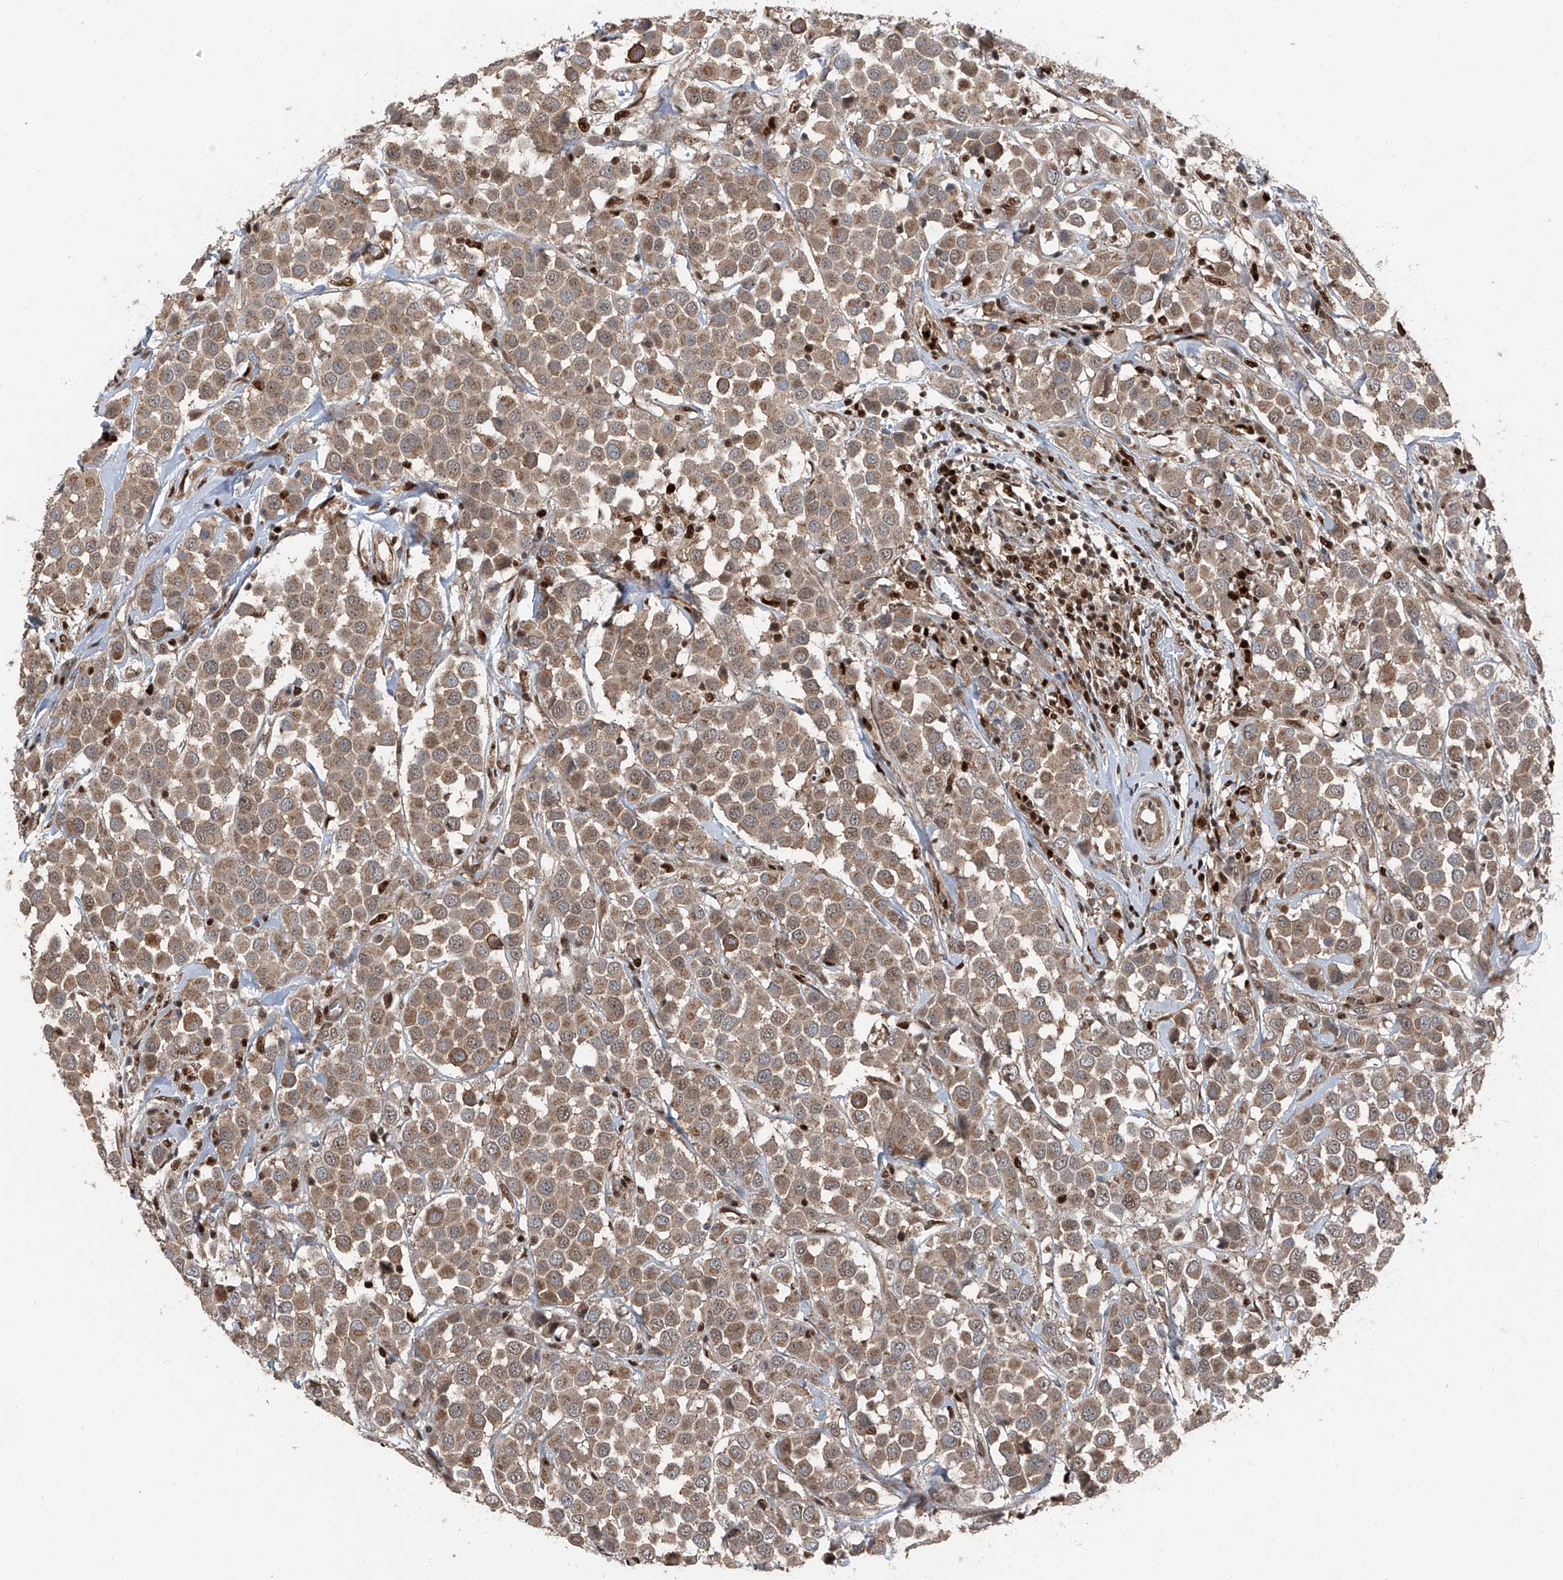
{"staining": {"intensity": "moderate", "quantity": ">75%", "location": "cytoplasmic/membranous"}, "tissue": "breast cancer", "cell_type": "Tumor cells", "image_type": "cancer", "snomed": [{"axis": "morphology", "description": "Duct carcinoma"}, {"axis": "topography", "description": "Breast"}], "caption": "Protein expression analysis of human breast intraductal carcinoma reveals moderate cytoplasmic/membranous staining in about >75% of tumor cells. Nuclei are stained in blue.", "gene": "FKBP5", "patient": {"sex": "female", "age": 61}}